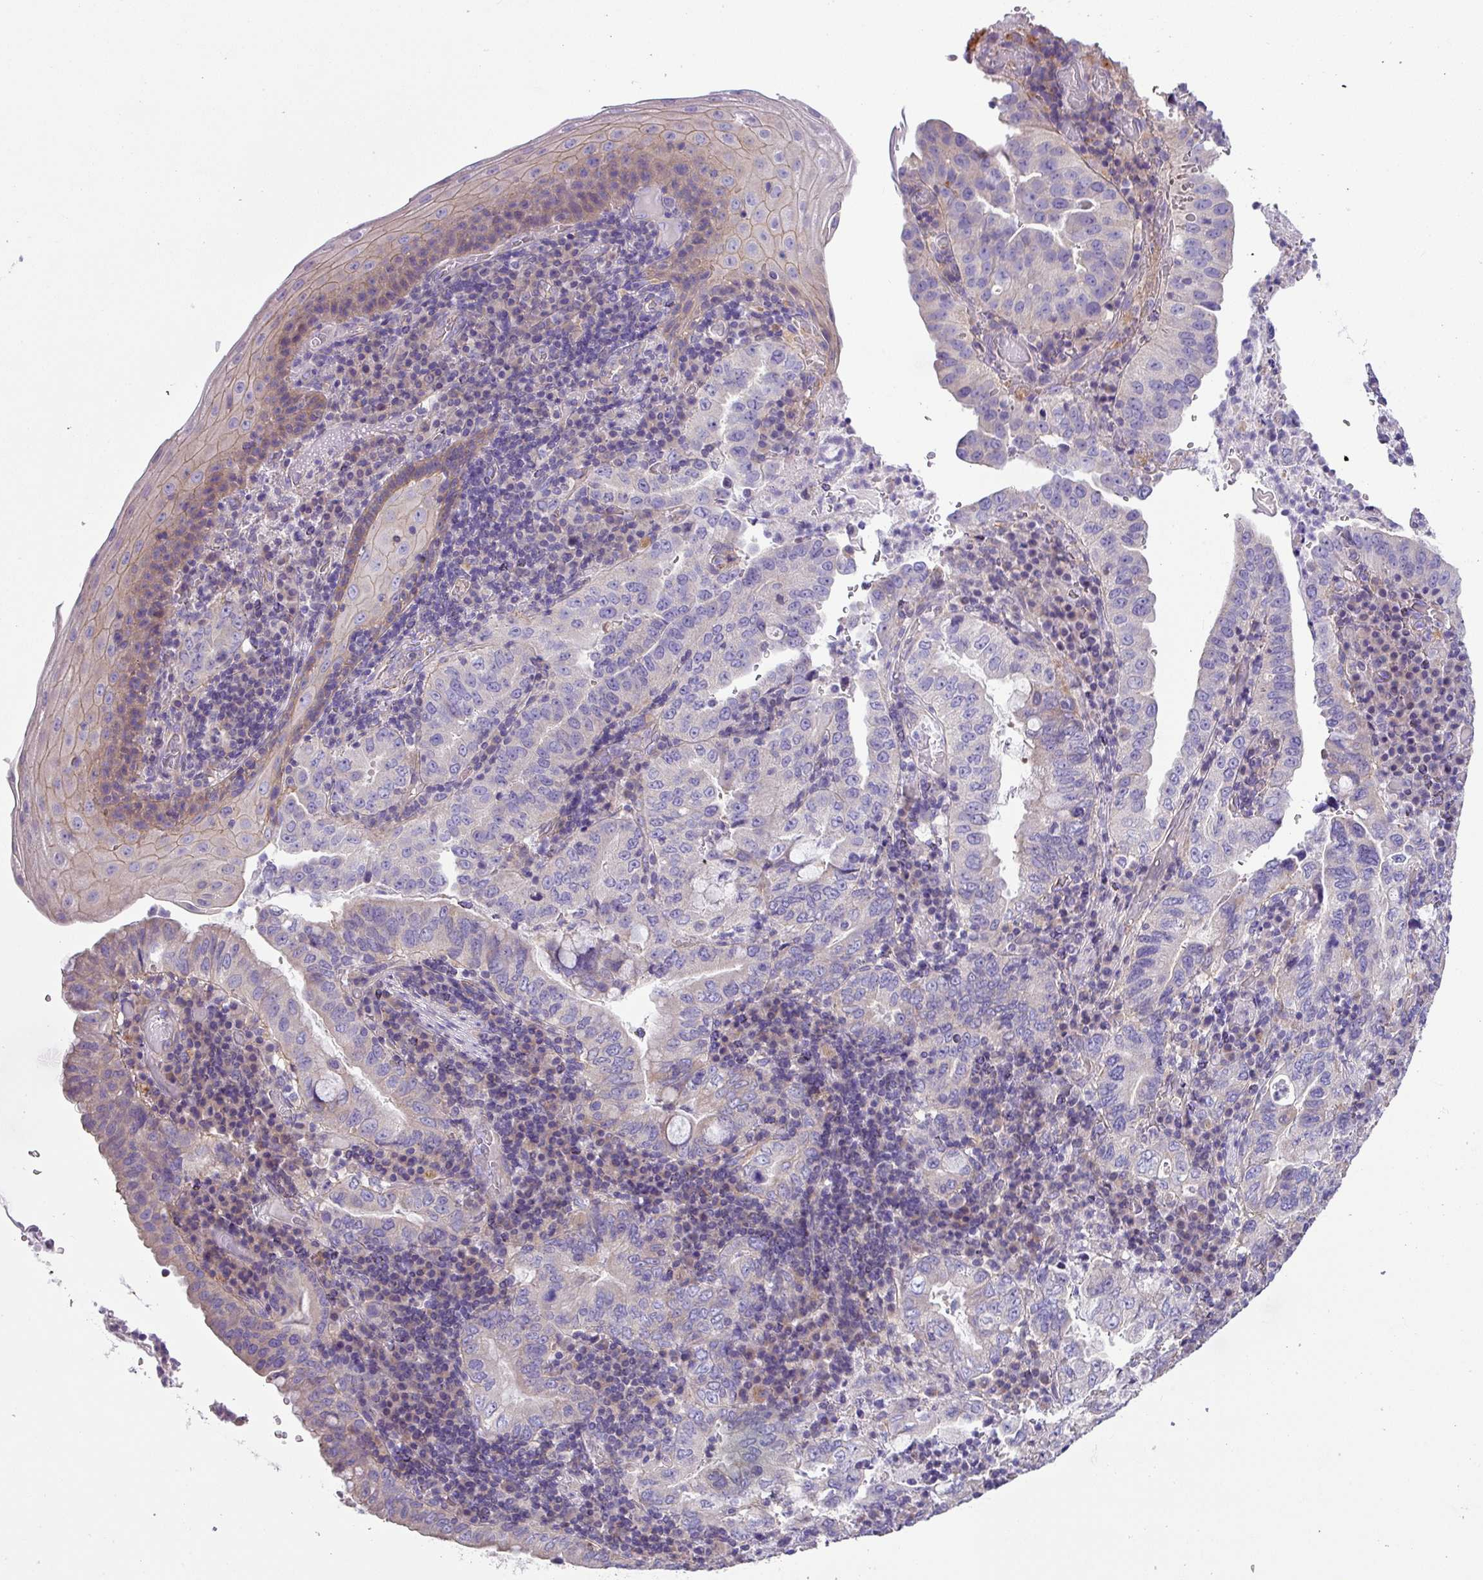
{"staining": {"intensity": "negative", "quantity": "none", "location": "none"}, "tissue": "stomach cancer", "cell_type": "Tumor cells", "image_type": "cancer", "snomed": [{"axis": "morphology", "description": "Normal tissue, NOS"}, {"axis": "morphology", "description": "Adenocarcinoma, NOS"}, {"axis": "topography", "description": "Esophagus"}, {"axis": "topography", "description": "Stomach, upper"}, {"axis": "topography", "description": "Peripheral nerve tissue"}], "caption": "Stomach cancer (adenocarcinoma) stained for a protein using immunohistochemistry exhibits no staining tumor cells.", "gene": "PALS2", "patient": {"sex": "male", "age": 62}}